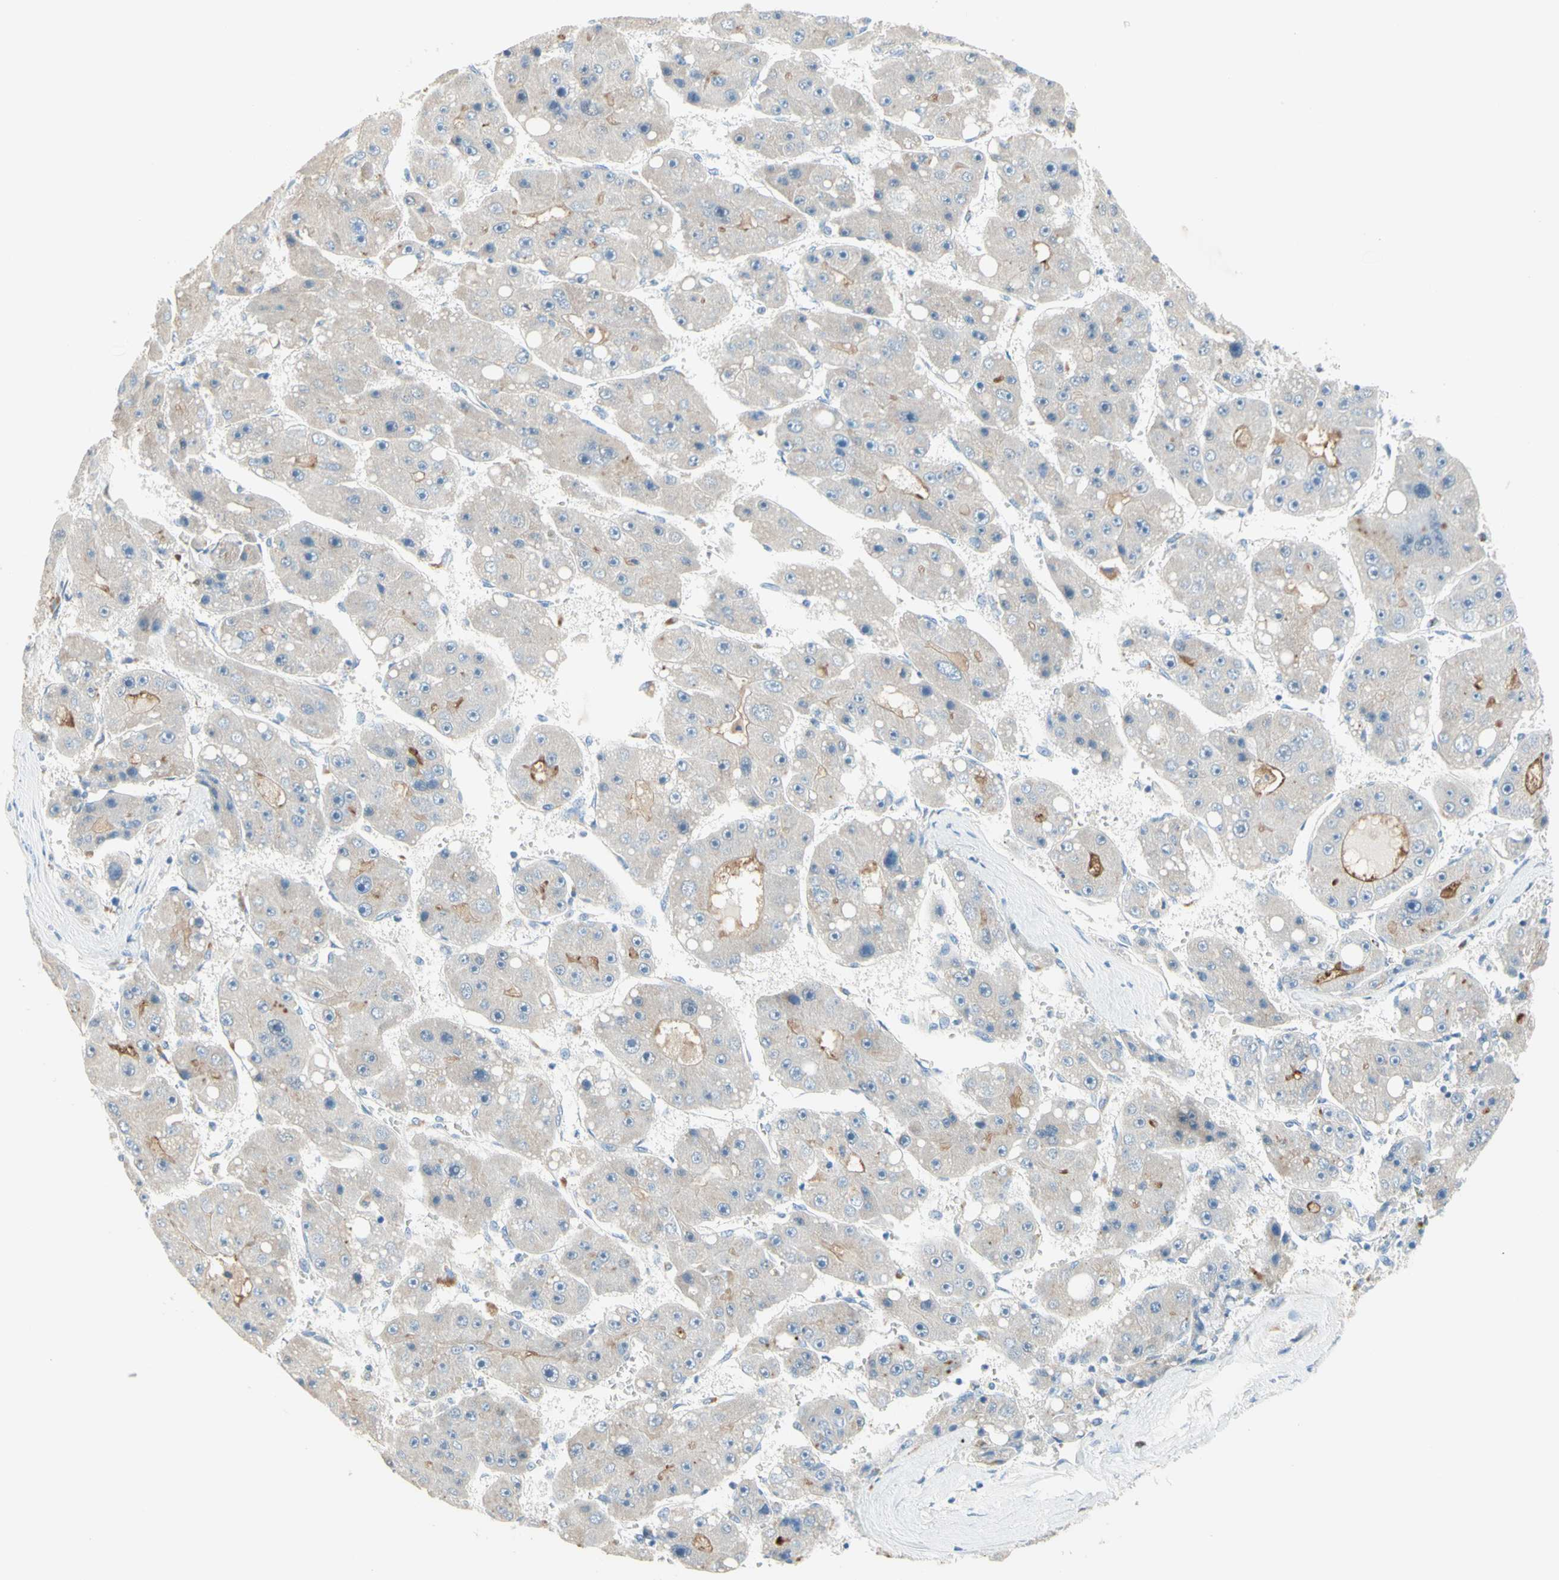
{"staining": {"intensity": "moderate", "quantity": "25%-75%", "location": "cytoplasmic/membranous"}, "tissue": "liver cancer", "cell_type": "Tumor cells", "image_type": "cancer", "snomed": [{"axis": "morphology", "description": "Carcinoma, Hepatocellular, NOS"}, {"axis": "topography", "description": "Liver"}], "caption": "DAB (3,3'-diaminobenzidine) immunohistochemical staining of liver cancer (hepatocellular carcinoma) exhibits moderate cytoplasmic/membranous protein positivity in about 25%-75% of tumor cells.", "gene": "NECTIN4", "patient": {"sex": "female", "age": 61}}